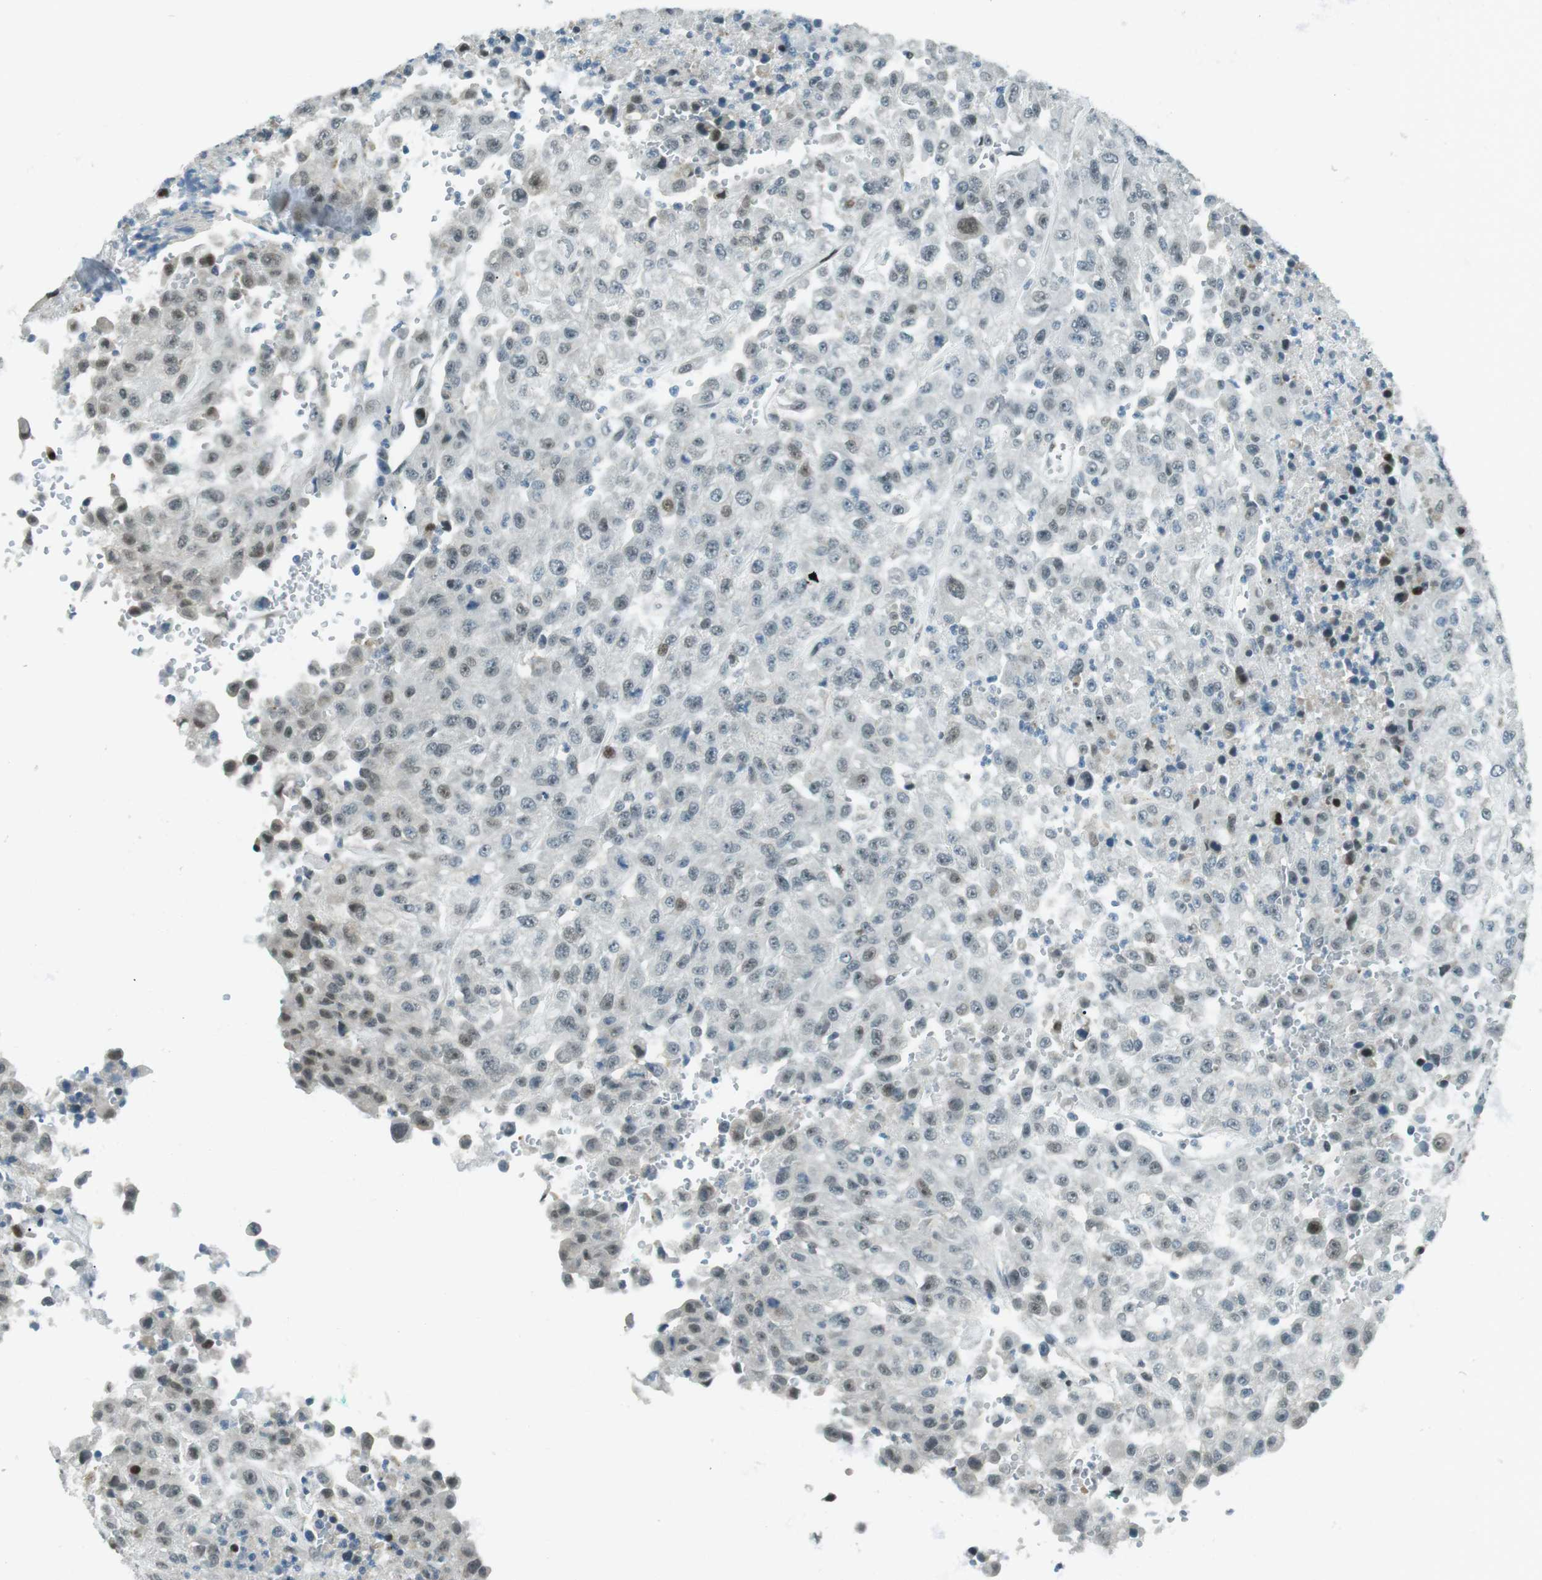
{"staining": {"intensity": "moderate", "quantity": "<25%", "location": "nuclear"}, "tissue": "urothelial cancer", "cell_type": "Tumor cells", "image_type": "cancer", "snomed": [{"axis": "morphology", "description": "Urothelial carcinoma, High grade"}, {"axis": "topography", "description": "Urinary bladder"}], "caption": "High-grade urothelial carcinoma was stained to show a protein in brown. There is low levels of moderate nuclear staining in approximately <25% of tumor cells.", "gene": "PJA1", "patient": {"sex": "male", "age": 46}}